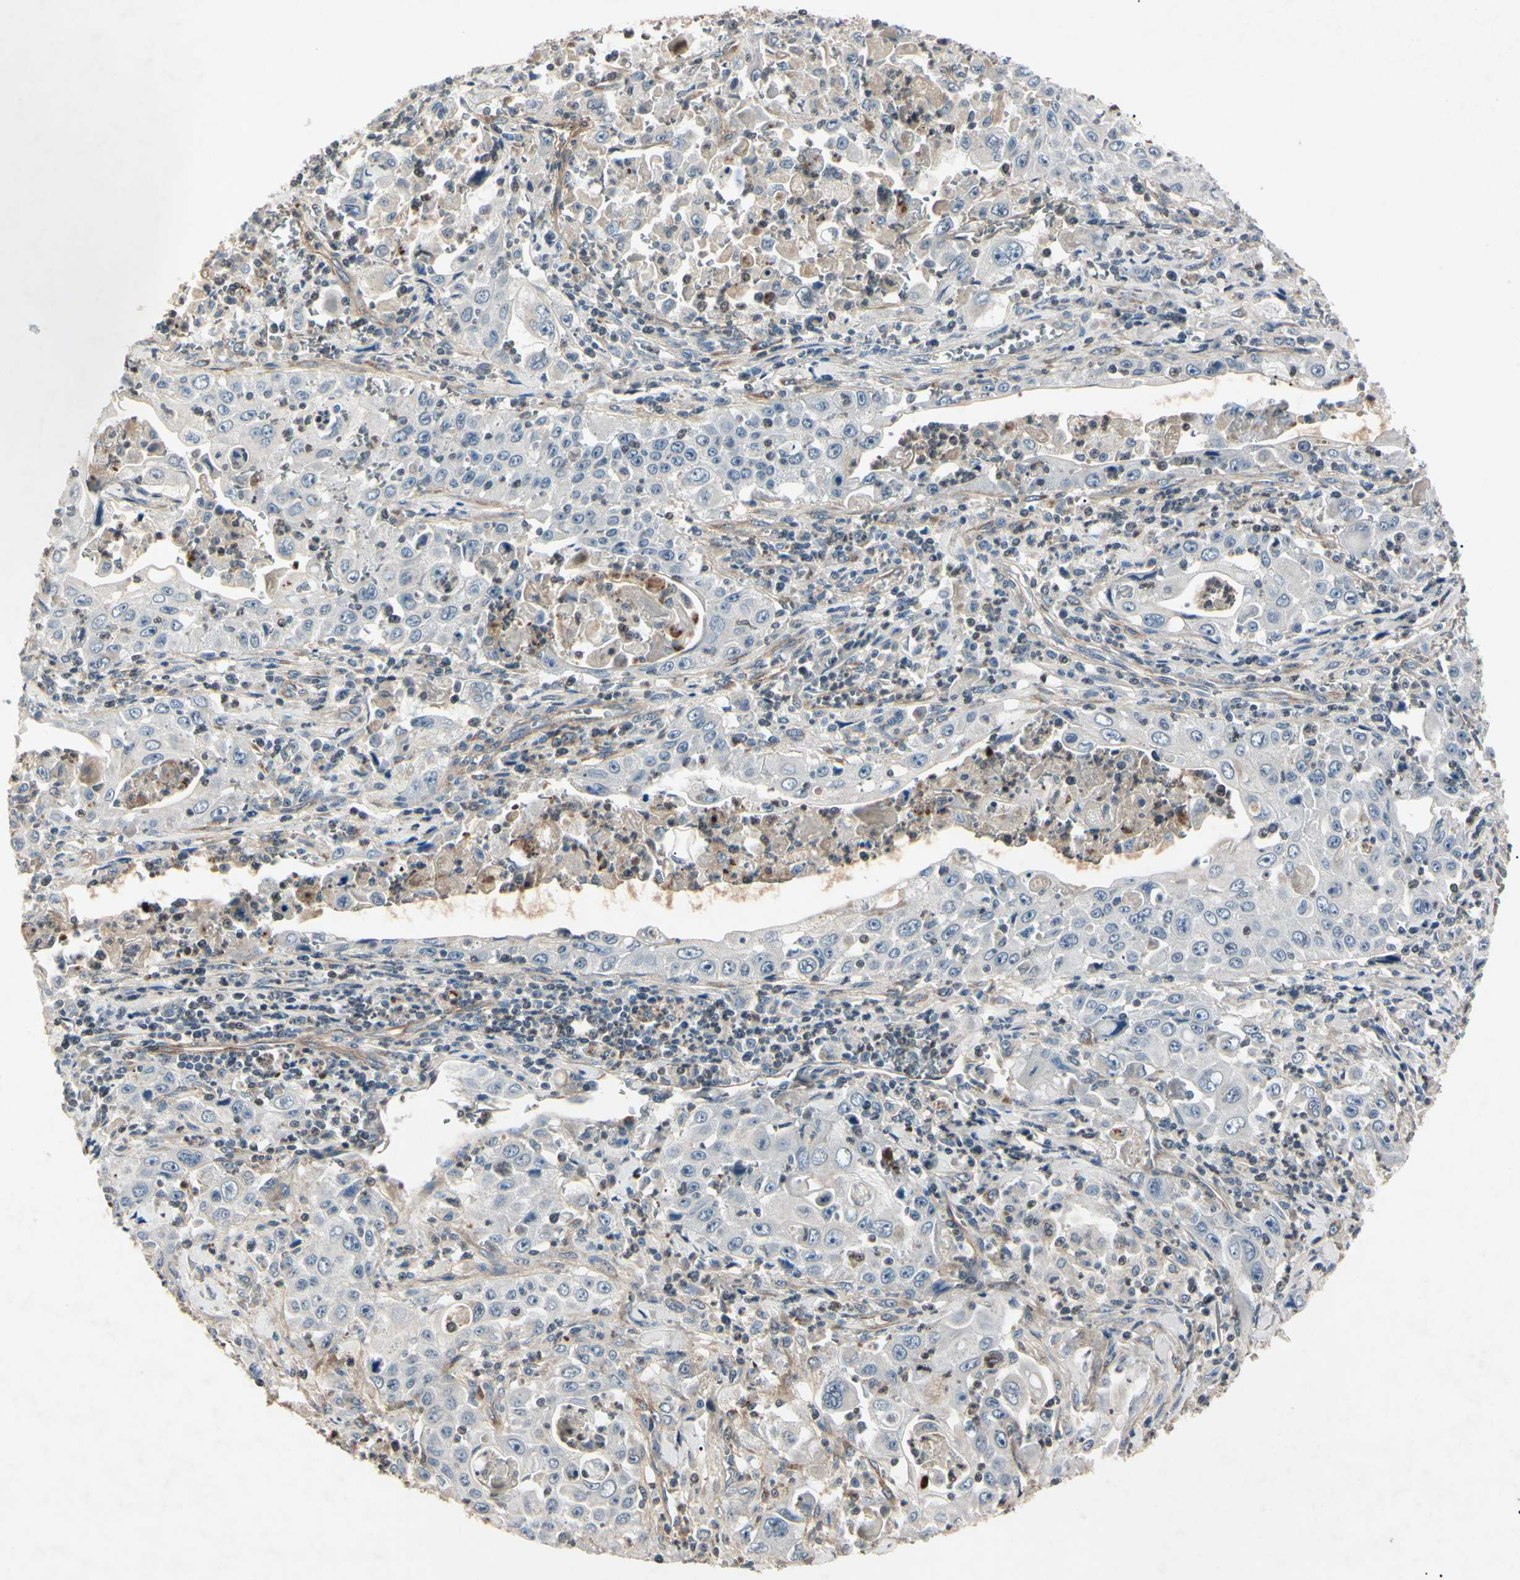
{"staining": {"intensity": "negative", "quantity": "none", "location": "none"}, "tissue": "pancreatic cancer", "cell_type": "Tumor cells", "image_type": "cancer", "snomed": [{"axis": "morphology", "description": "Adenocarcinoma, NOS"}, {"axis": "topography", "description": "Pancreas"}], "caption": "This is a photomicrograph of immunohistochemistry staining of pancreatic adenocarcinoma, which shows no expression in tumor cells.", "gene": "AEBP1", "patient": {"sex": "male", "age": 70}}